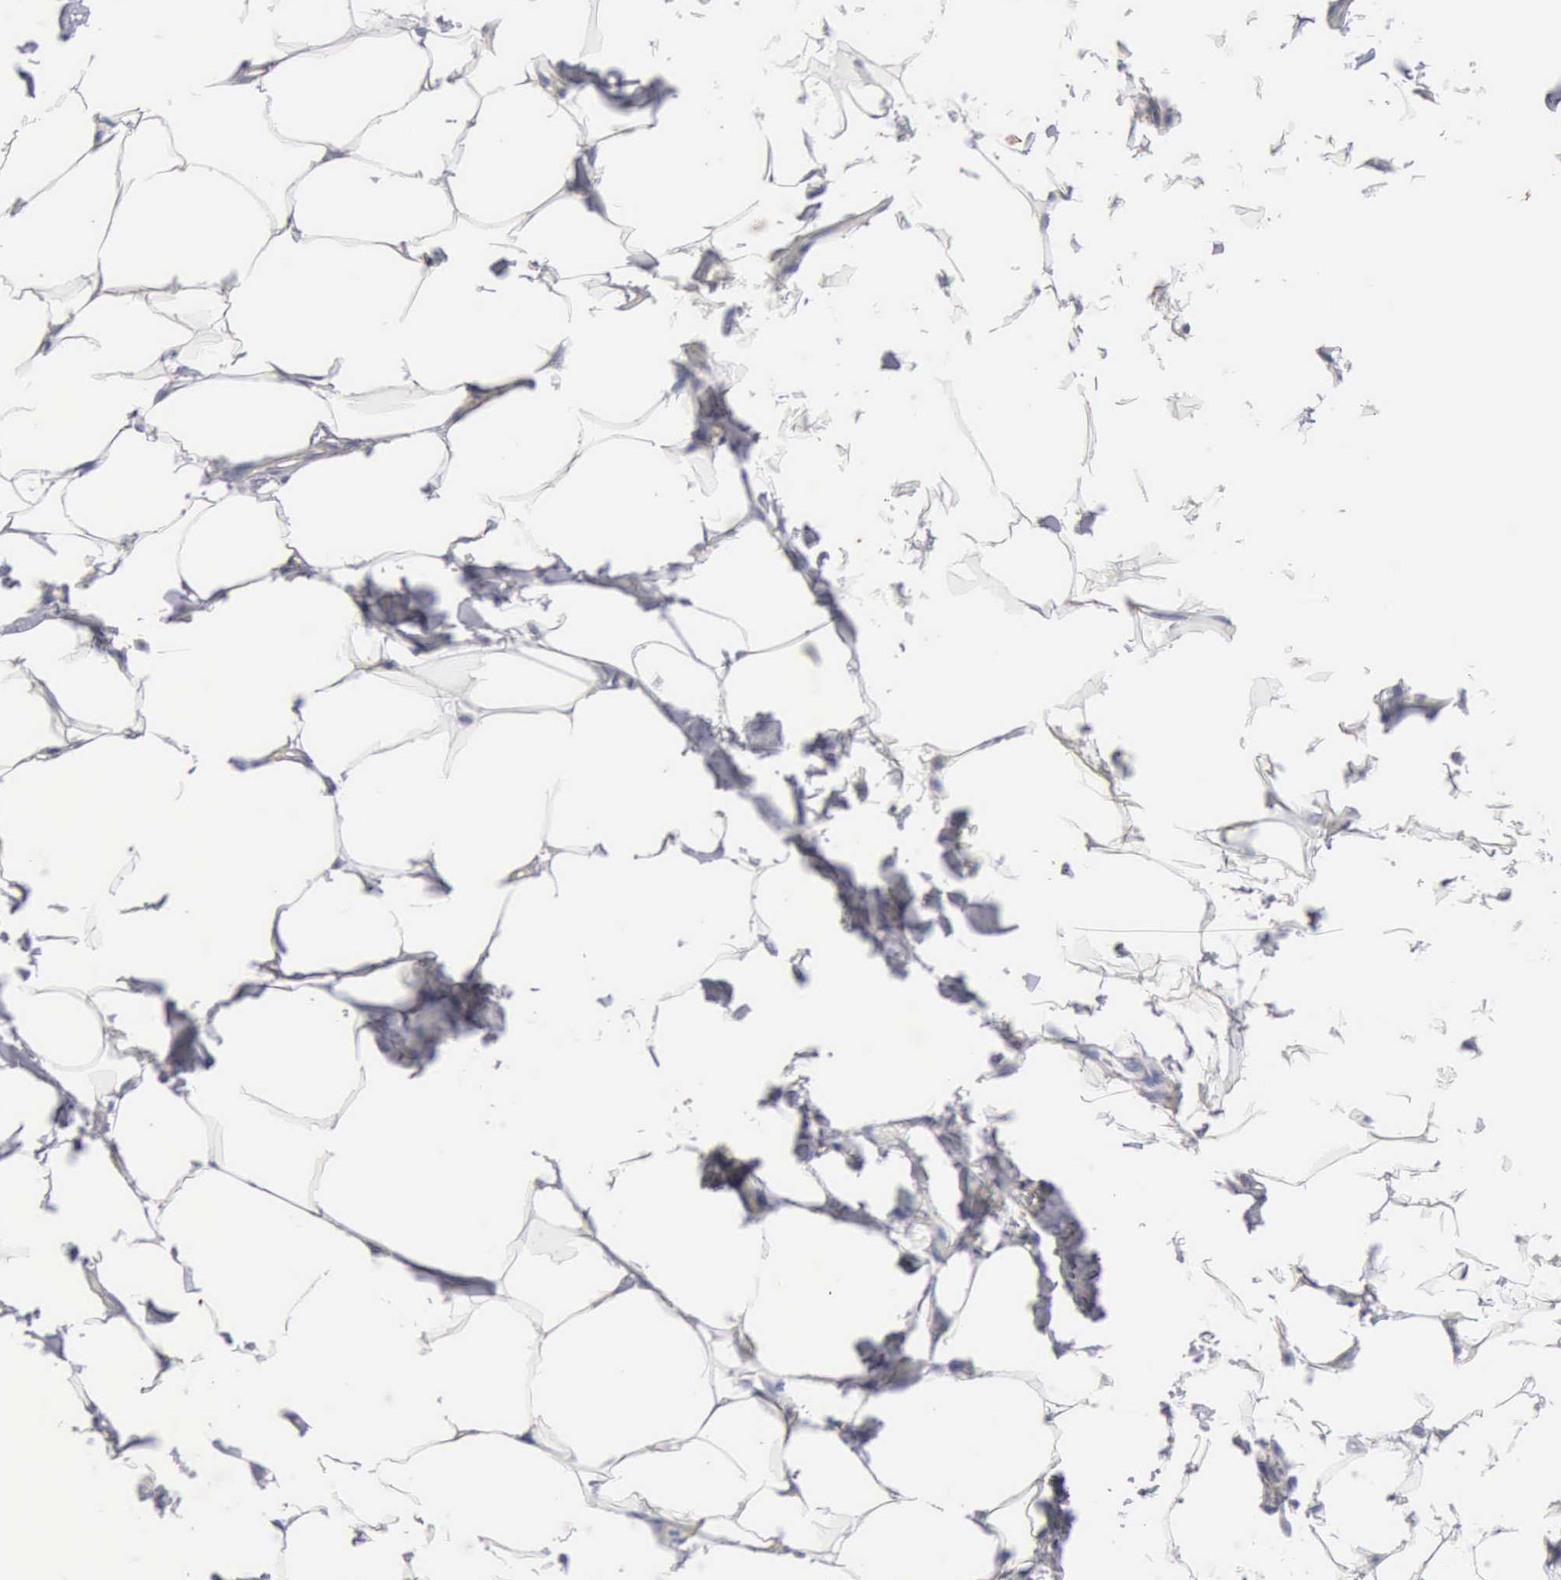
{"staining": {"intensity": "negative", "quantity": "none", "location": "none"}, "tissue": "adipose tissue", "cell_type": "Adipocytes", "image_type": "normal", "snomed": [{"axis": "morphology", "description": "Normal tissue, NOS"}, {"axis": "topography", "description": "Vascular tissue"}], "caption": "Micrograph shows no protein positivity in adipocytes of benign adipose tissue.", "gene": "KRT5", "patient": {"sex": "male", "age": 41}}